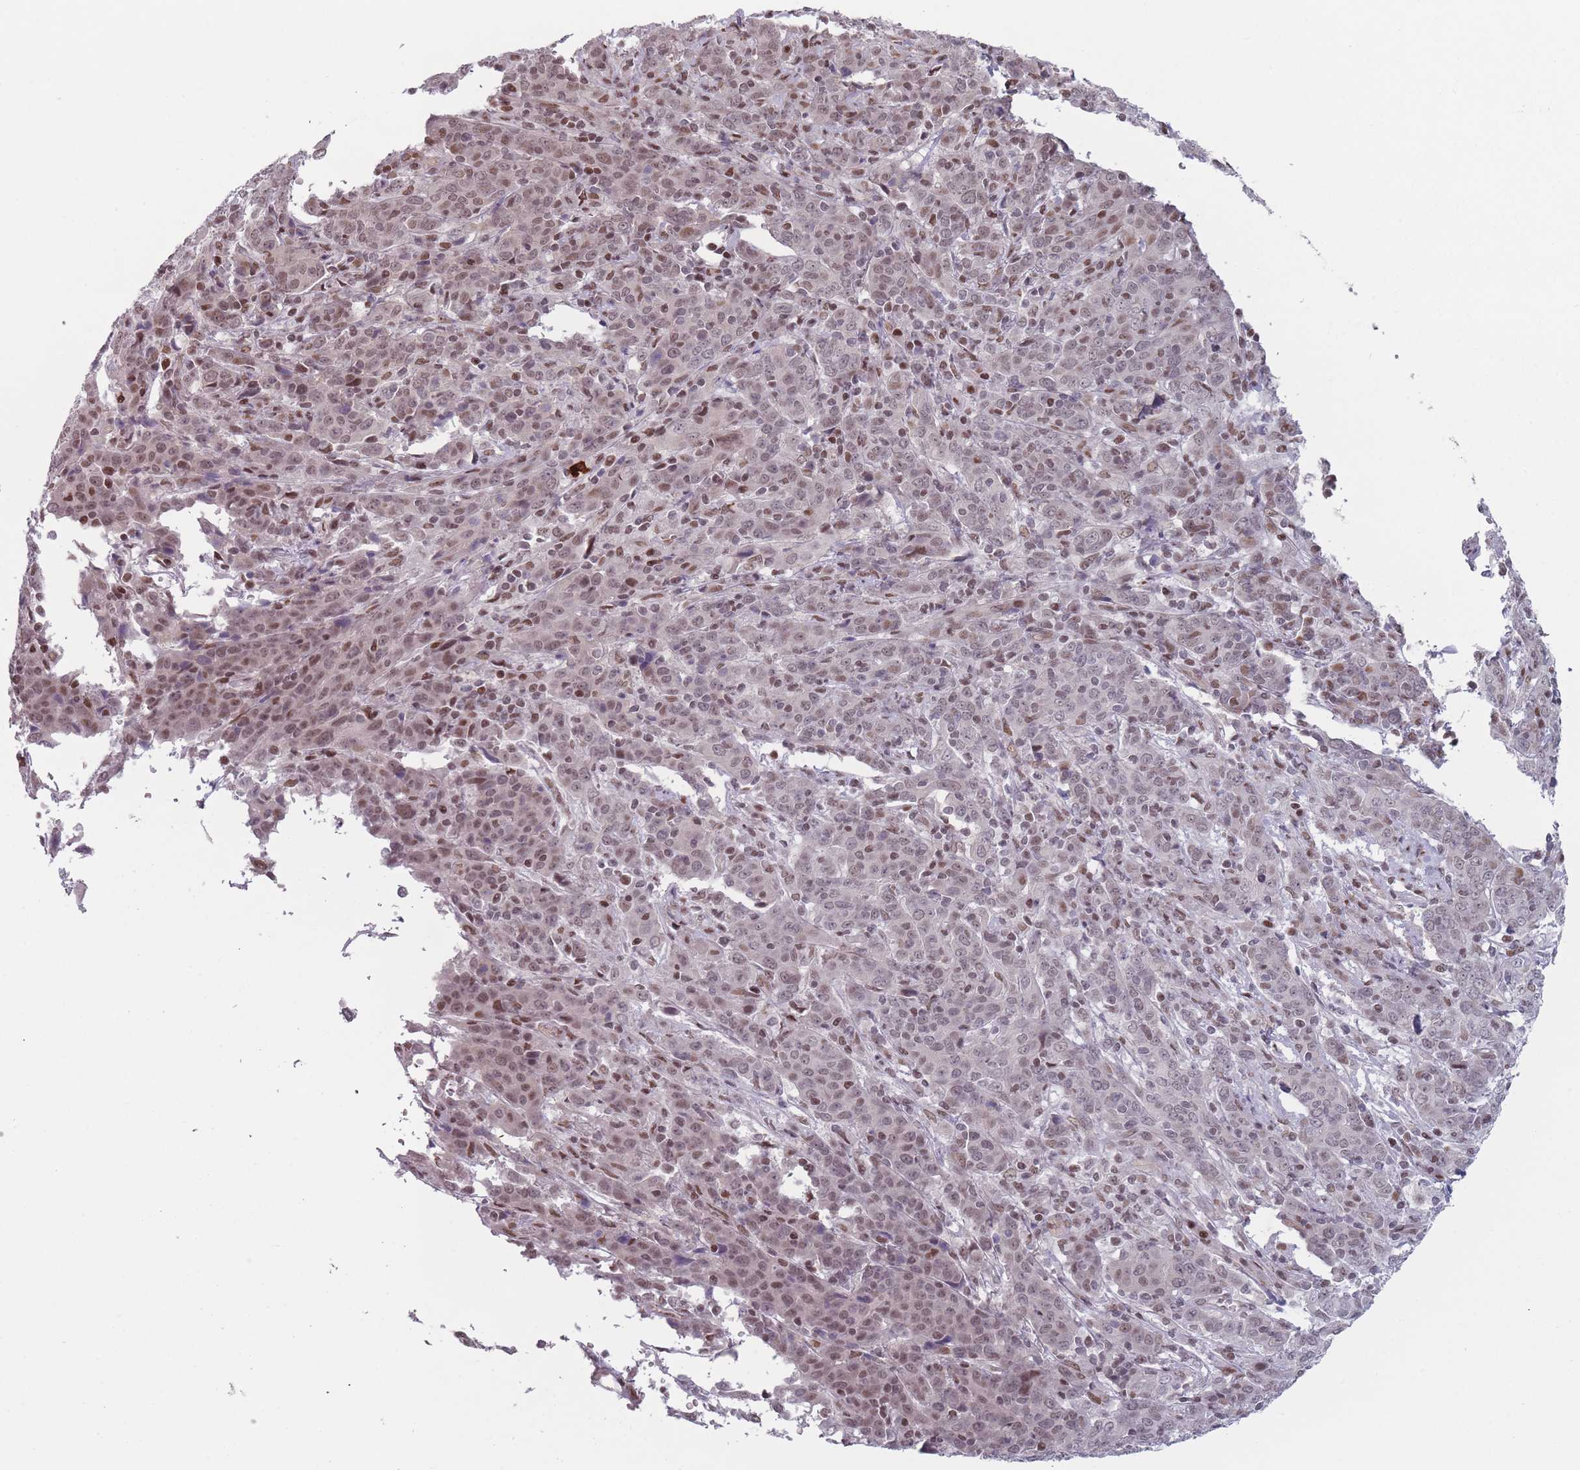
{"staining": {"intensity": "moderate", "quantity": ">75%", "location": "nuclear"}, "tissue": "cervical cancer", "cell_type": "Tumor cells", "image_type": "cancer", "snomed": [{"axis": "morphology", "description": "Squamous cell carcinoma, NOS"}, {"axis": "topography", "description": "Cervix"}], "caption": "A histopathology image of squamous cell carcinoma (cervical) stained for a protein displays moderate nuclear brown staining in tumor cells.", "gene": "SH3BGRL2", "patient": {"sex": "female", "age": 67}}